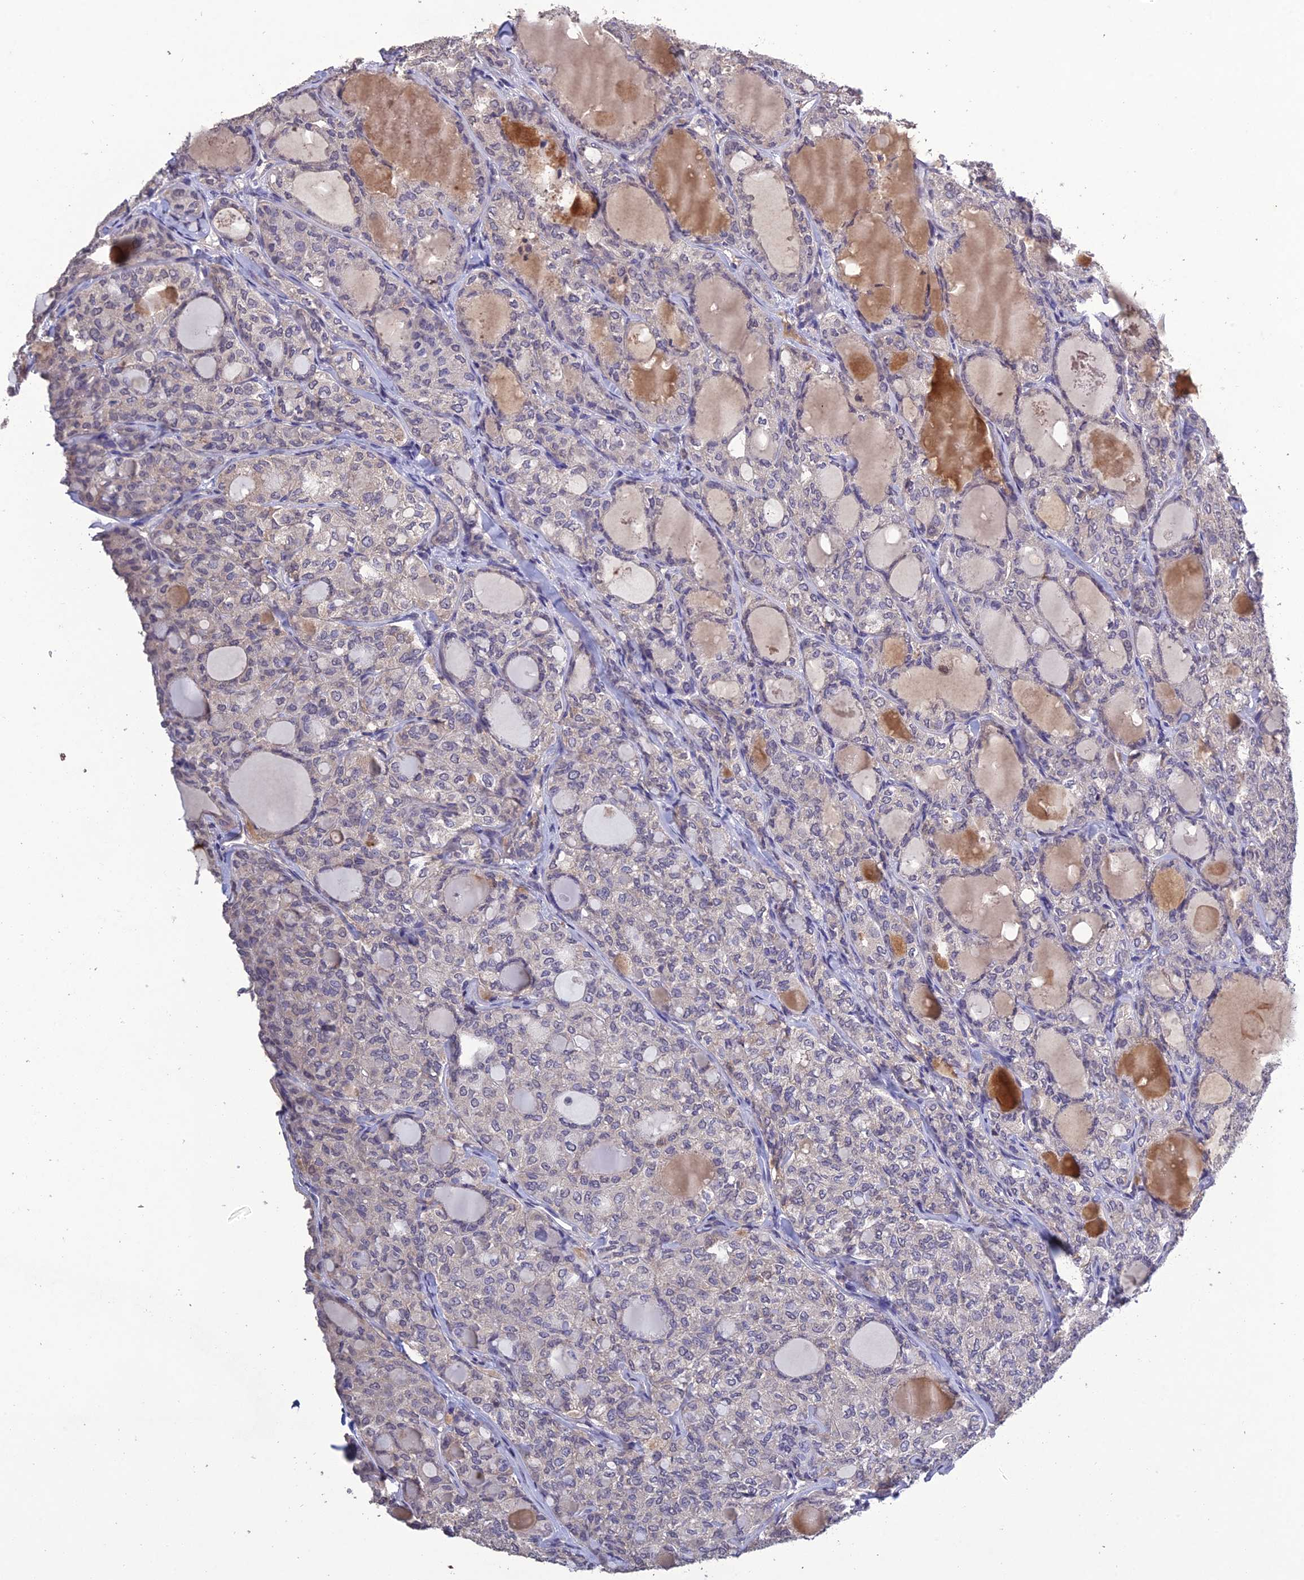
{"staining": {"intensity": "negative", "quantity": "none", "location": "none"}, "tissue": "thyroid cancer", "cell_type": "Tumor cells", "image_type": "cancer", "snomed": [{"axis": "morphology", "description": "Follicular adenoma carcinoma, NOS"}, {"axis": "topography", "description": "Thyroid gland"}], "caption": "Tumor cells are negative for protein expression in human thyroid follicular adenoma carcinoma.", "gene": "SLC39A13", "patient": {"sex": "male", "age": 75}}